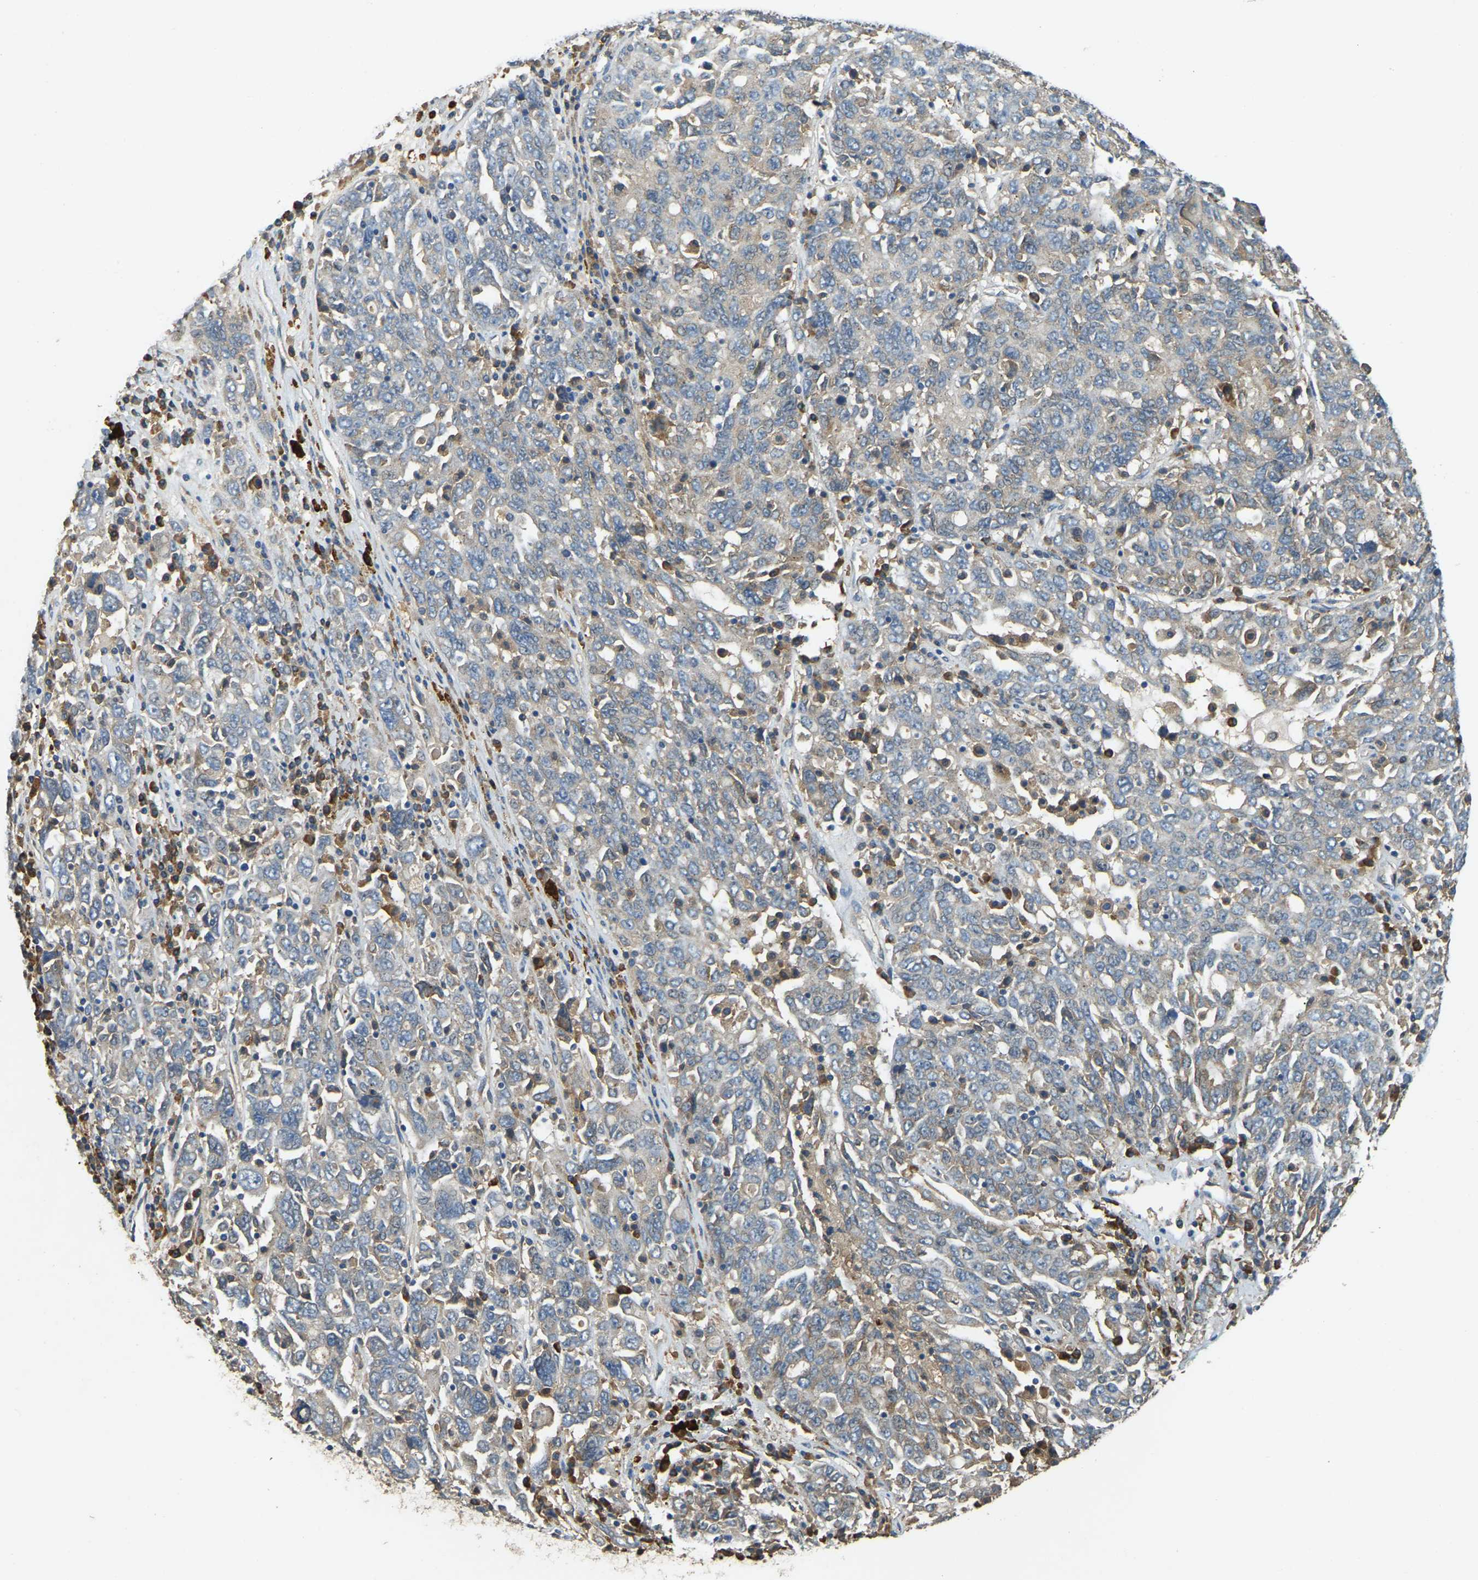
{"staining": {"intensity": "negative", "quantity": "none", "location": "none"}, "tissue": "ovarian cancer", "cell_type": "Tumor cells", "image_type": "cancer", "snomed": [{"axis": "morphology", "description": "Carcinoma, endometroid"}, {"axis": "topography", "description": "Ovary"}], "caption": "This micrograph is of ovarian cancer stained with immunohistochemistry (IHC) to label a protein in brown with the nuclei are counter-stained blue. There is no expression in tumor cells.", "gene": "CFLAR", "patient": {"sex": "female", "age": 62}}